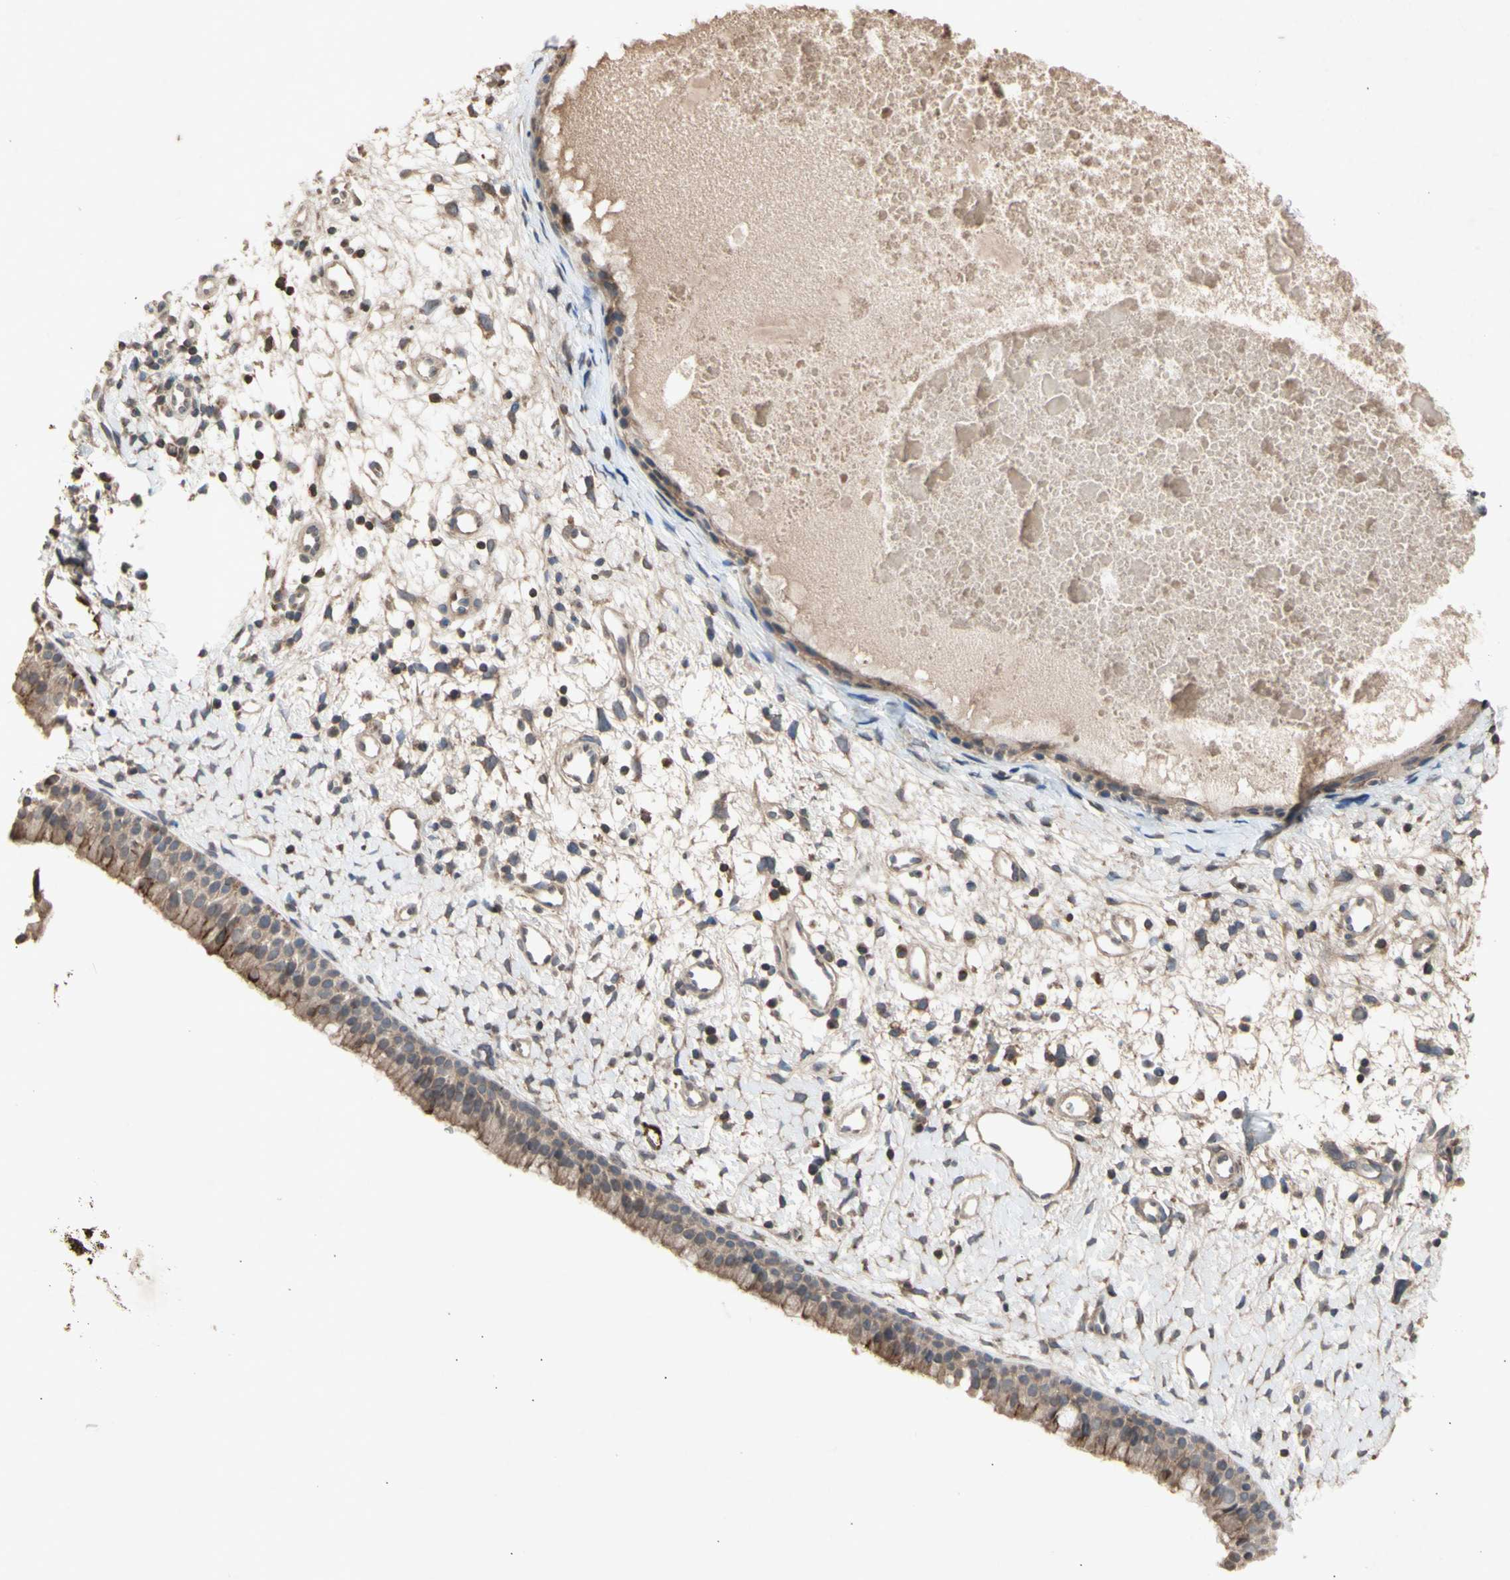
{"staining": {"intensity": "moderate", "quantity": ">75%", "location": "cytoplasmic/membranous"}, "tissue": "nasopharynx", "cell_type": "Respiratory epithelial cells", "image_type": "normal", "snomed": [{"axis": "morphology", "description": "Normal tissue, NOS"}, {"axis": "topography", "description": "Nasopharynx"}], "caption": "Normal nasopharynx exhibits moderate cytoplasmic/membranous expression in about >75% of respiratory epithelial cells.", "gene": "NECTIN3", "patient": {"sex": "male", "age": 22}}